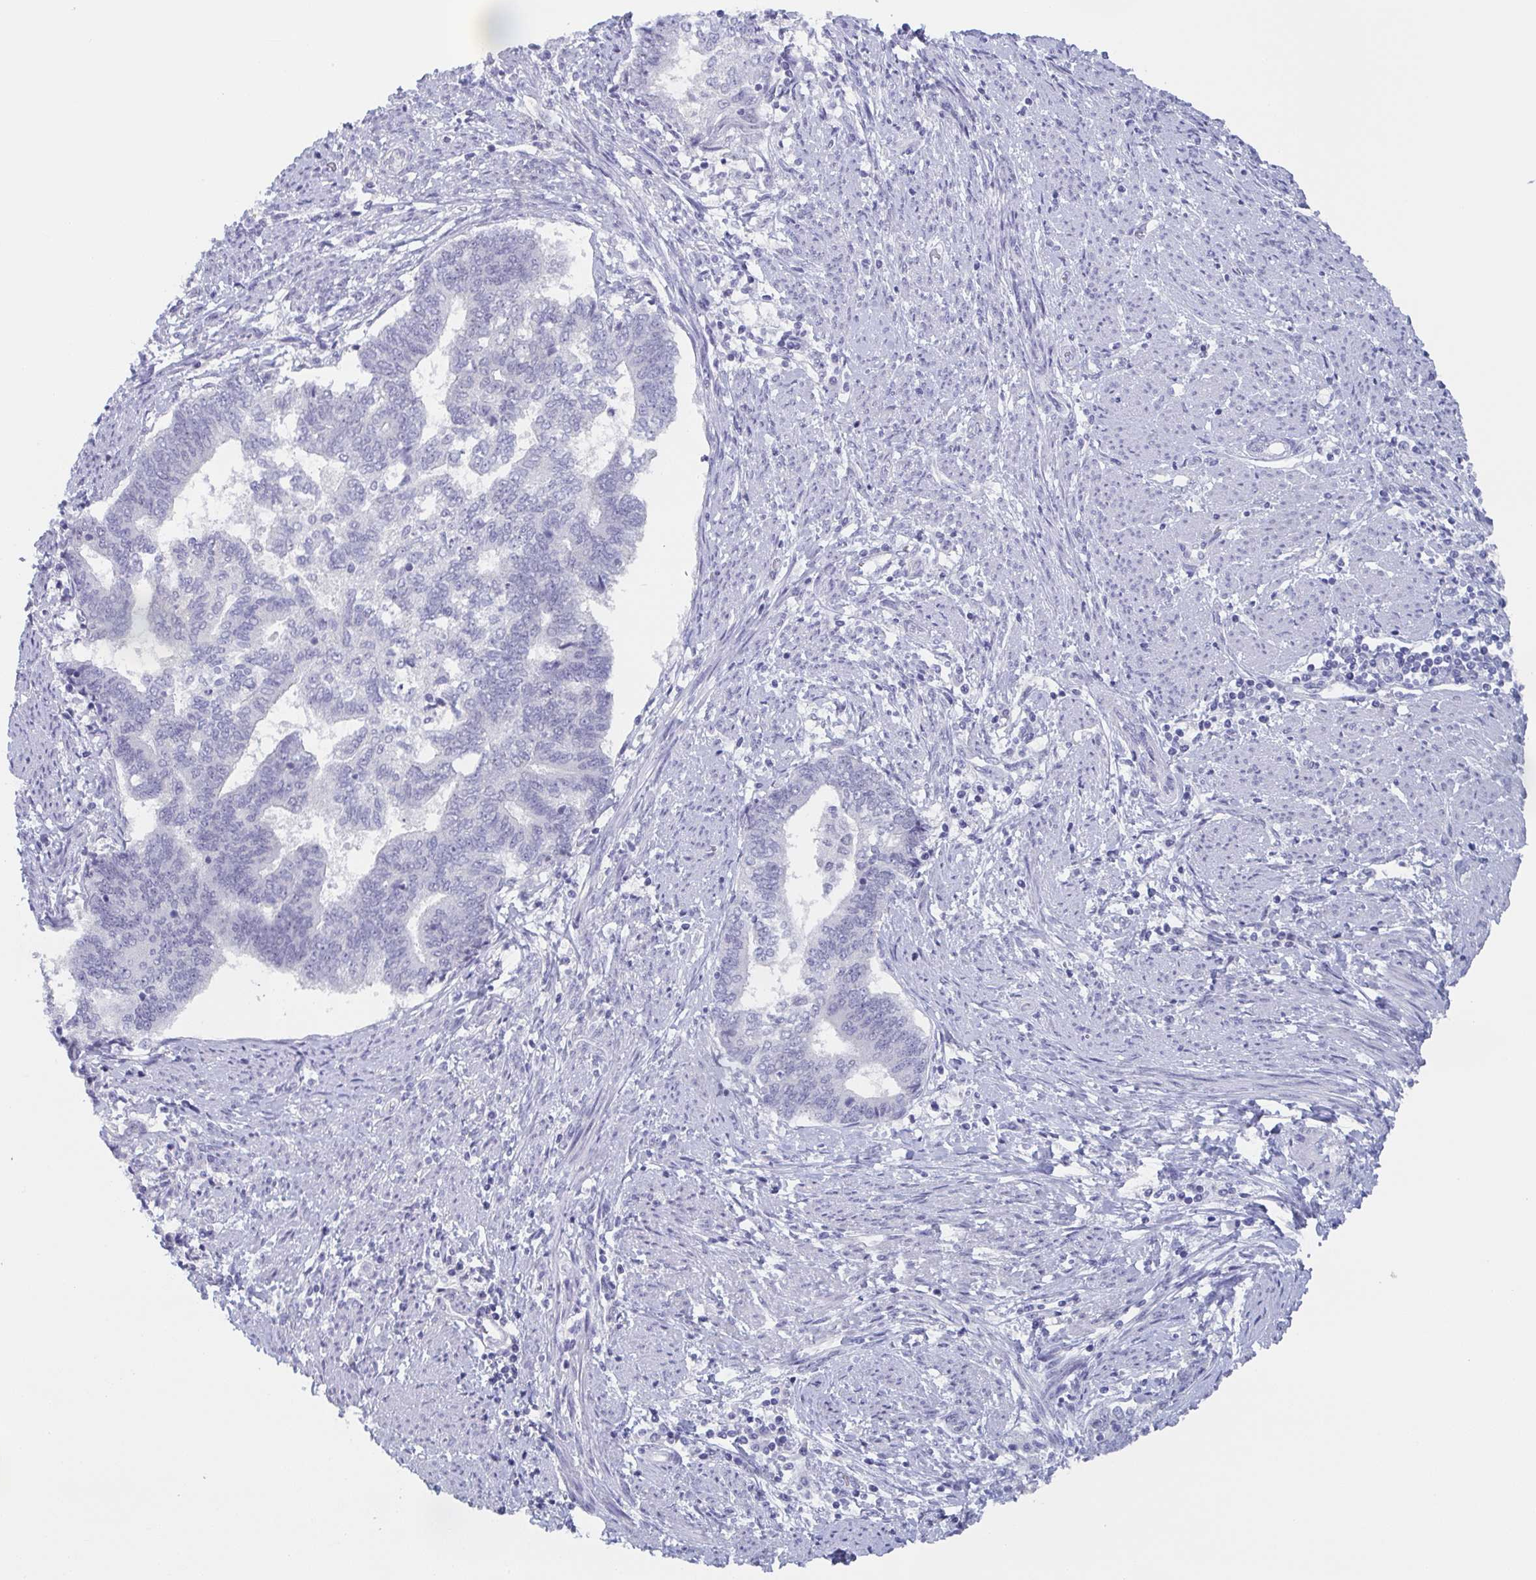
{"staining": {"intensity": "negative", "quantity": "none", "location": "none"}, "tissue": "endometrial cancer", "cell_type": "Tumor cells", "image_type": "cancer", "snomed": [{"axis": "morphology", "description": "Adenocarcinoma, NOS"}, {"axis": "topography", "description": "Endometrium"}], "caption": "Immunohistochemistry histopathology image of human endometrial adenocarcinoma stained for a protein (brown), which displays no expression in tumor cells.", "gene": "DYDC2", "patient": {"sex": "female", "age": 65}}